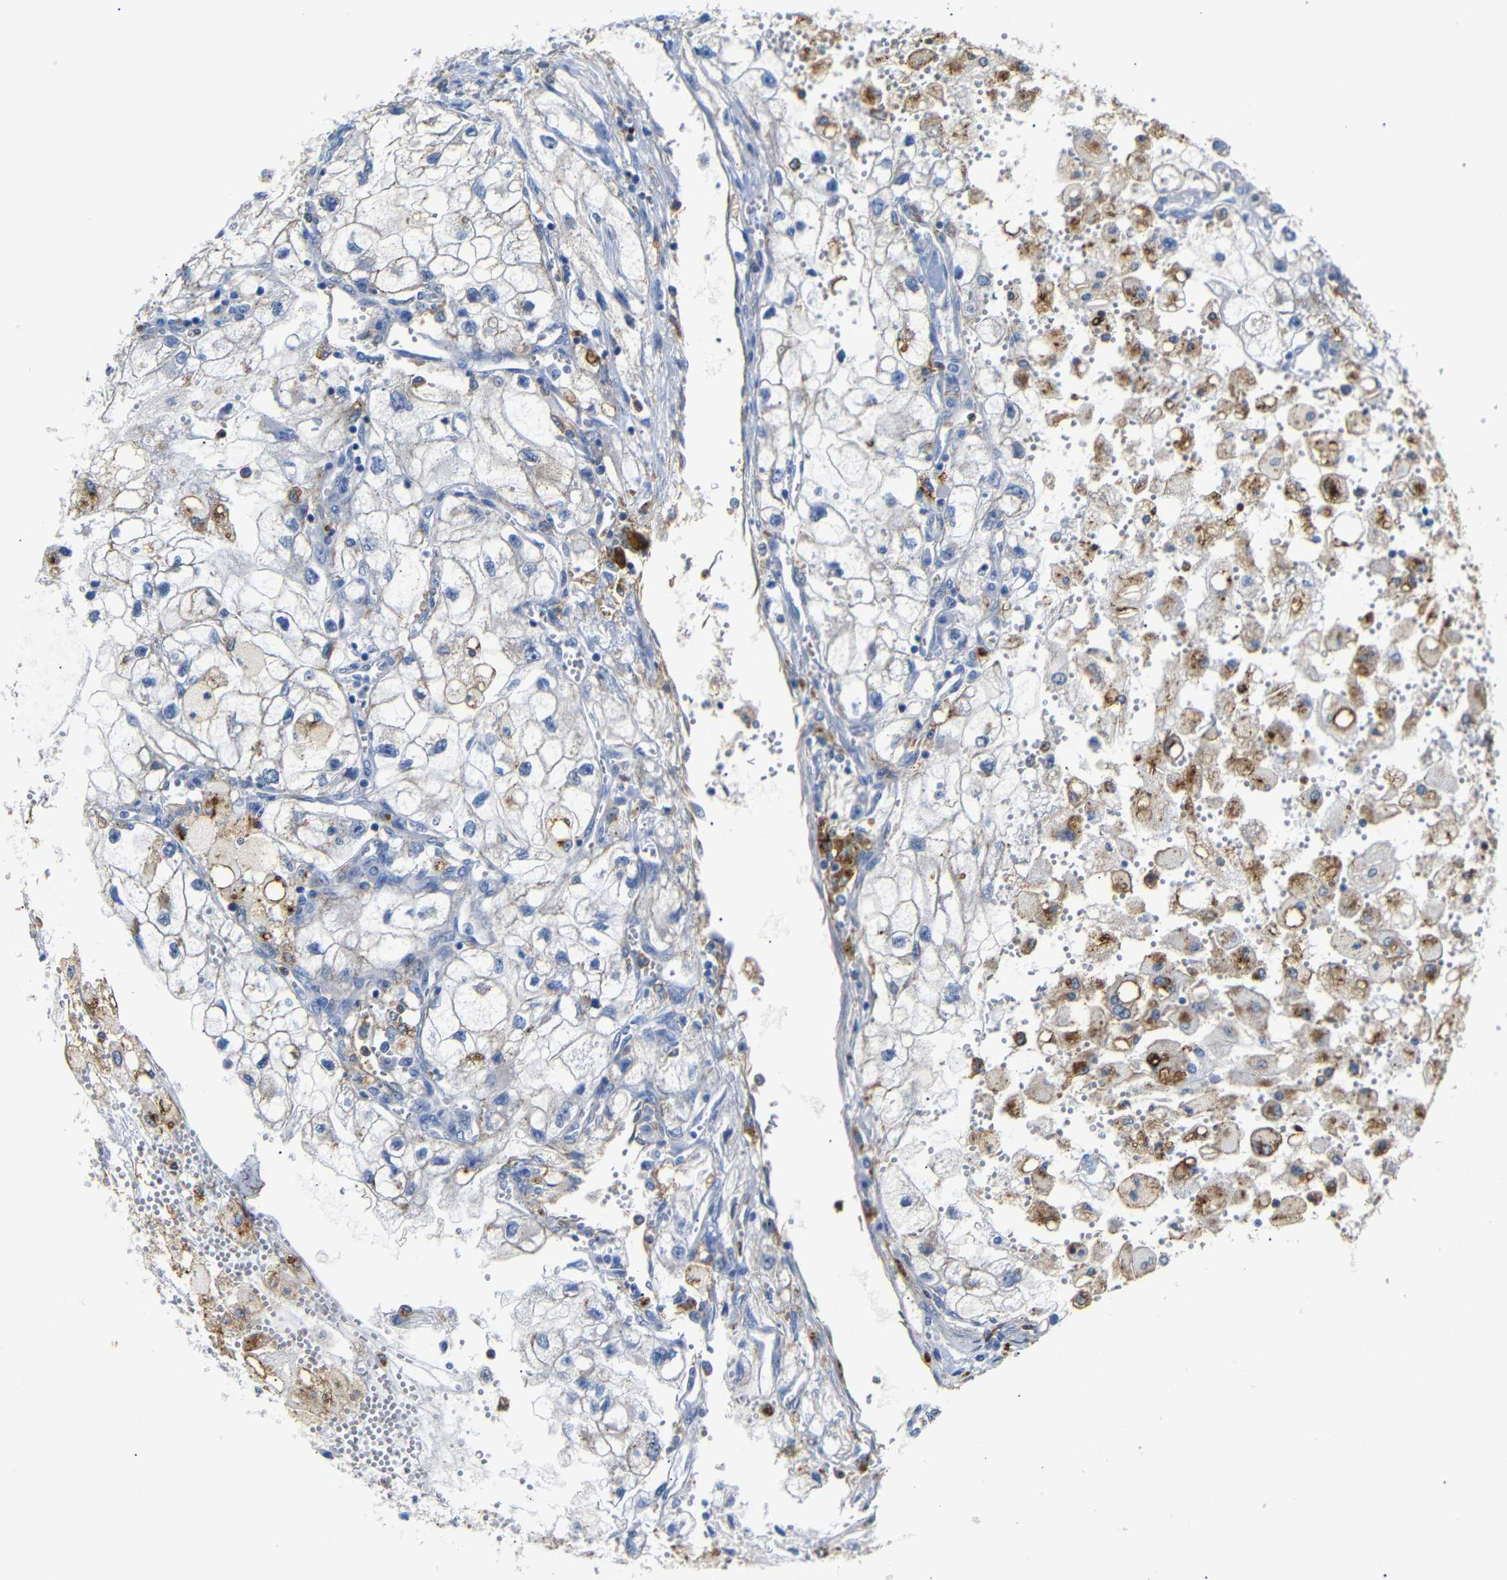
{"staining": {"intensity": "negative", "quantity": "none", "location": "none"}, "tissue": "renal cancer", "cell_type": "Tumor cells", "image_type": "cancer", "snomed": [{"axis": "morphology", "description": "Adenocarcinoma, NOS"}, {"axis": "topography", "description": "Kidney"}], "caption": "Immunohistochemical staining of renal cancer reveals no significant staining in tumor cells.", "gene": "SDCBP", "patient": {"sex": "female", "age": 70}}